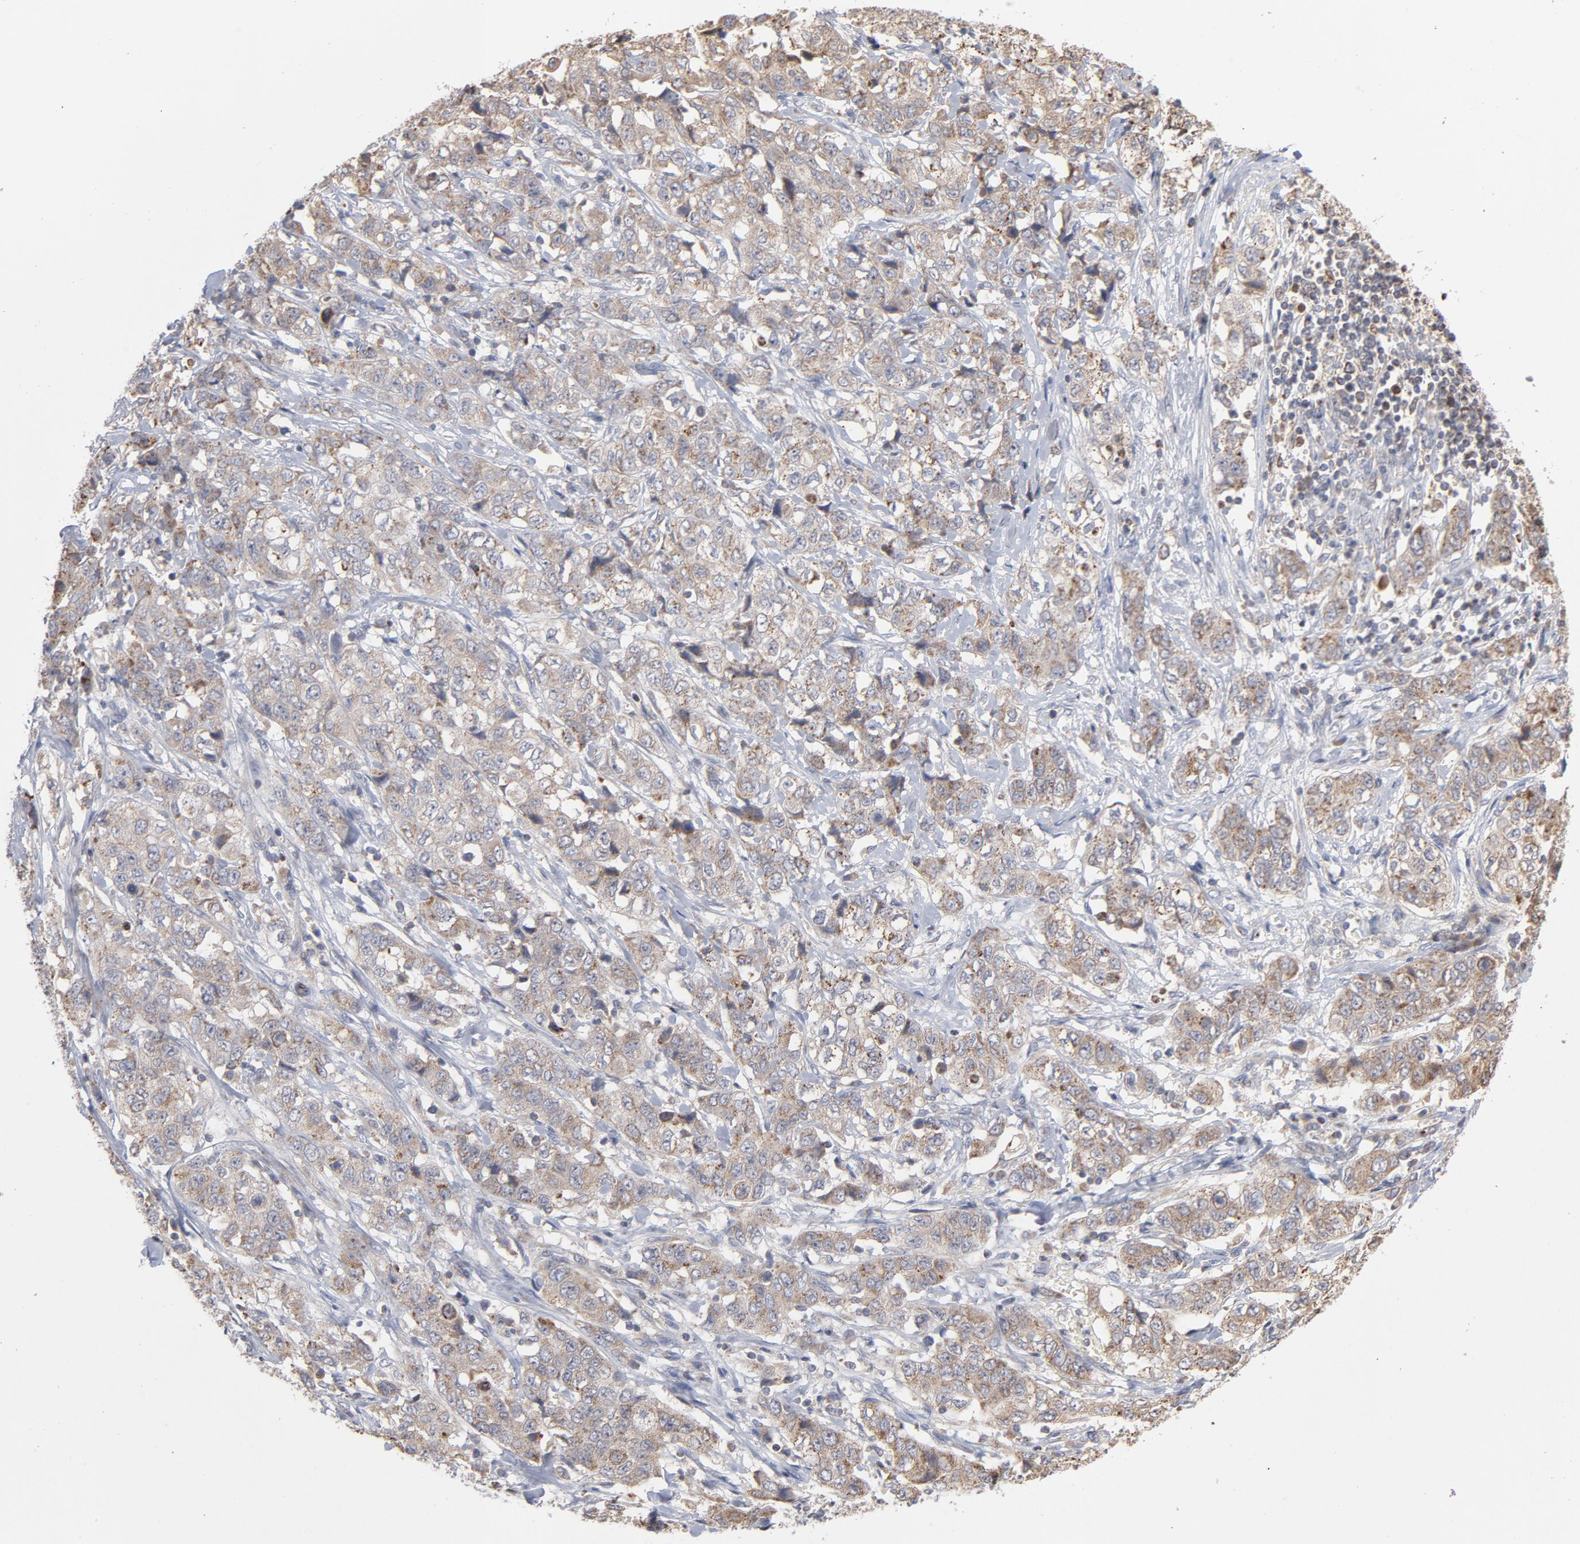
{"staining": {"intensity": "weak", "quantity": ">75%", "location": "cytoplasmic/membranous"}, "tissue": "stomach cancer", "cell_type": "Tumor cells", "image_type": "cancer", "snomed": [{"axis": "morphology", "description": "Adenocarcinoma, NOS"}, {"axis": "topography", "description": "Stomach"}], "caption": "An immunohistochemistry (IHC) histopathology image of tumor tissue is shown. Protein staining in brown labels weak cytoplasmic/membranous positivity in stomach cancer (adenocarcinoma) within tumor cells. Immunohistochemistry (ihc) stains the protein of interest in brown and the nuclei are stained blue.", "gene": "PPFIBP2", "patient": {"sex": "male", "age": 48}}